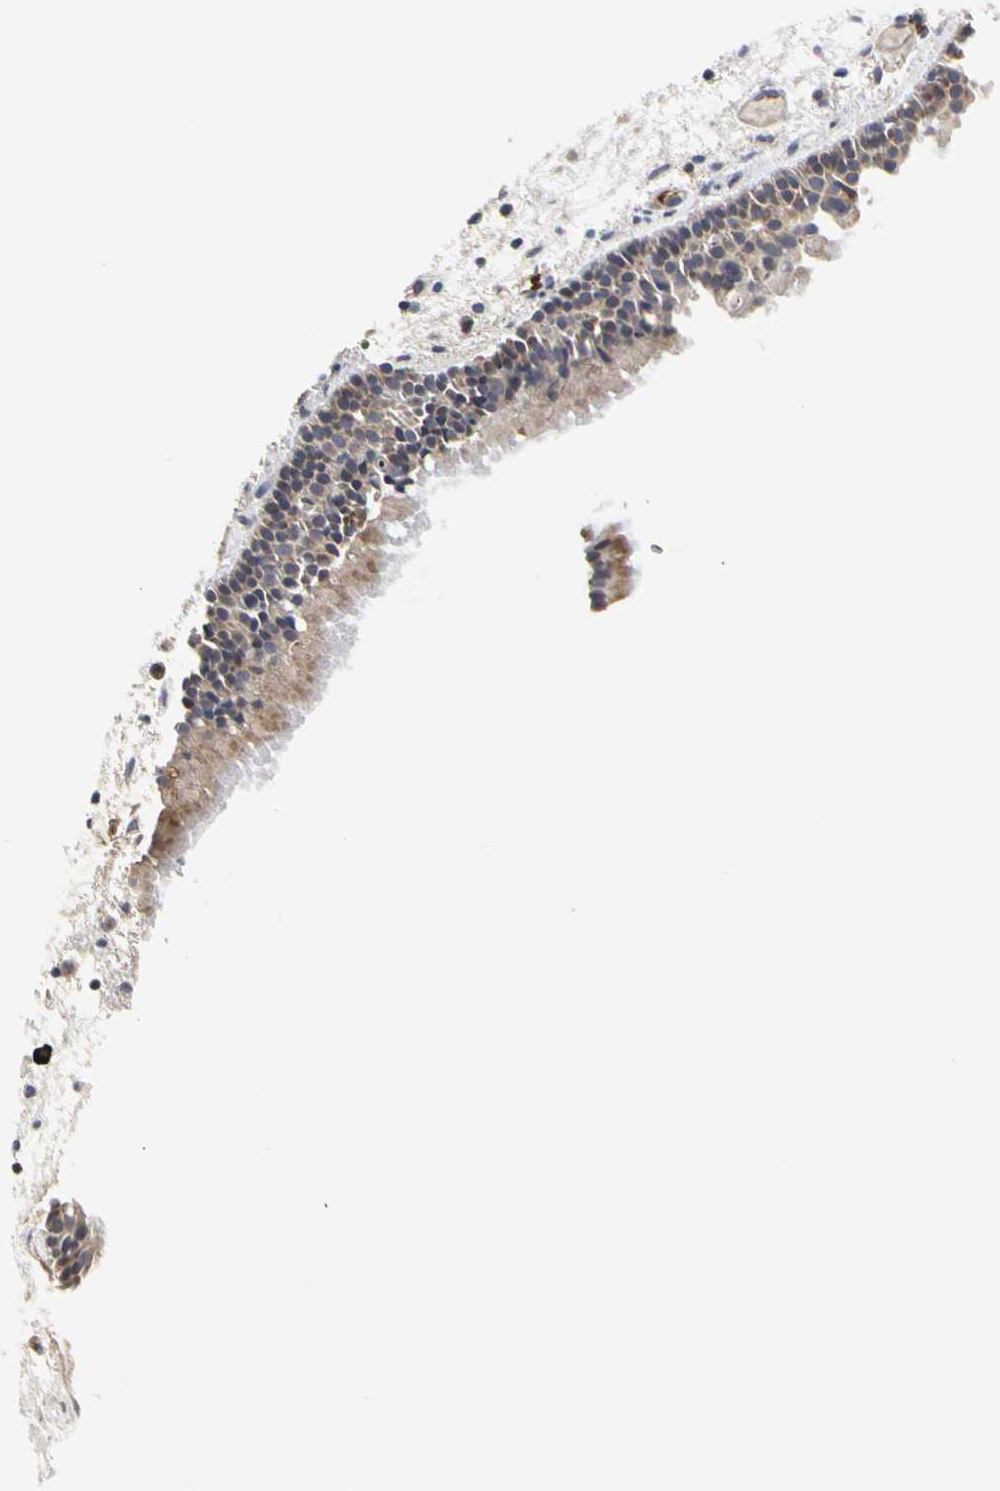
{"staining": {"intensity": "moderate", "quantity": ">75%", "location": "cytoplasmic/membranous"}, "tissue": "nasopharynx", "cell_type": "Respiratory epithelial cells", "image_type": "normal", "snomed": [{"axis": "morphology", "description": "Normal tissue, NOS"}, {"axis": "topography", "description": "Nasopharynx"}], "caption": "A medium amount of moderate cytoplasmic/membranous staining is appreciated in about >75% of respiratory epithelial cells in benign nasopharynx.", "gene": "TSKU", "patient": {"sex": "female", "age": 78}}